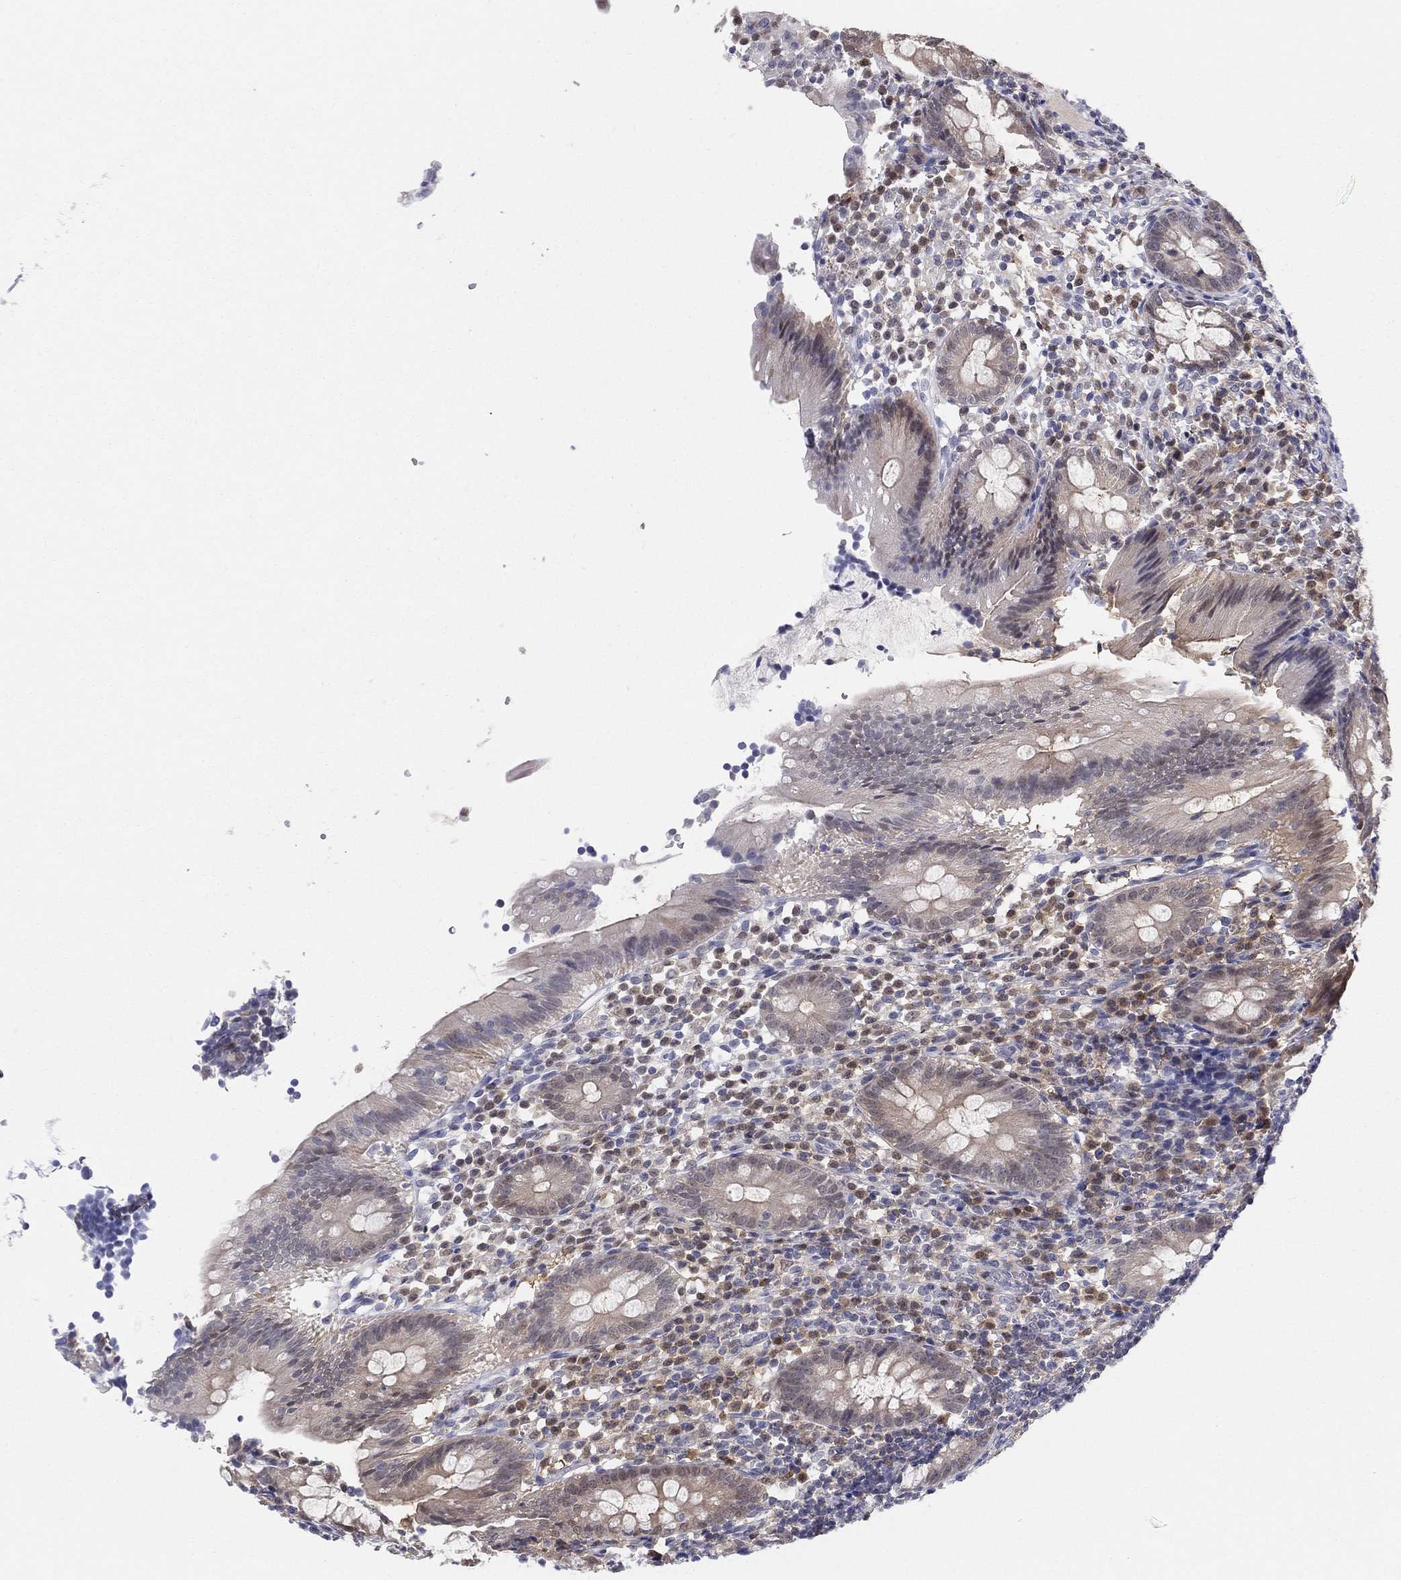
{"staining": {"intensity": "negative", "quantity": "none", "location": "none"}, "tissue": "appendix", "cell_type": "Glandular cells", "image_type": "normal", "snomed": [{"axis": "morphology", "description": "Normal tissue, NOS"}, {"axis": "topography", "description": "Appendix"}], "caption": "A high-resolution photomicrograph shows immunohistochemistry staining of unremarkable appendix, which reveals no significant positivity in glandular cells.", "gene": "PDXK", "patient": {"sex": "female", "age": 40}}